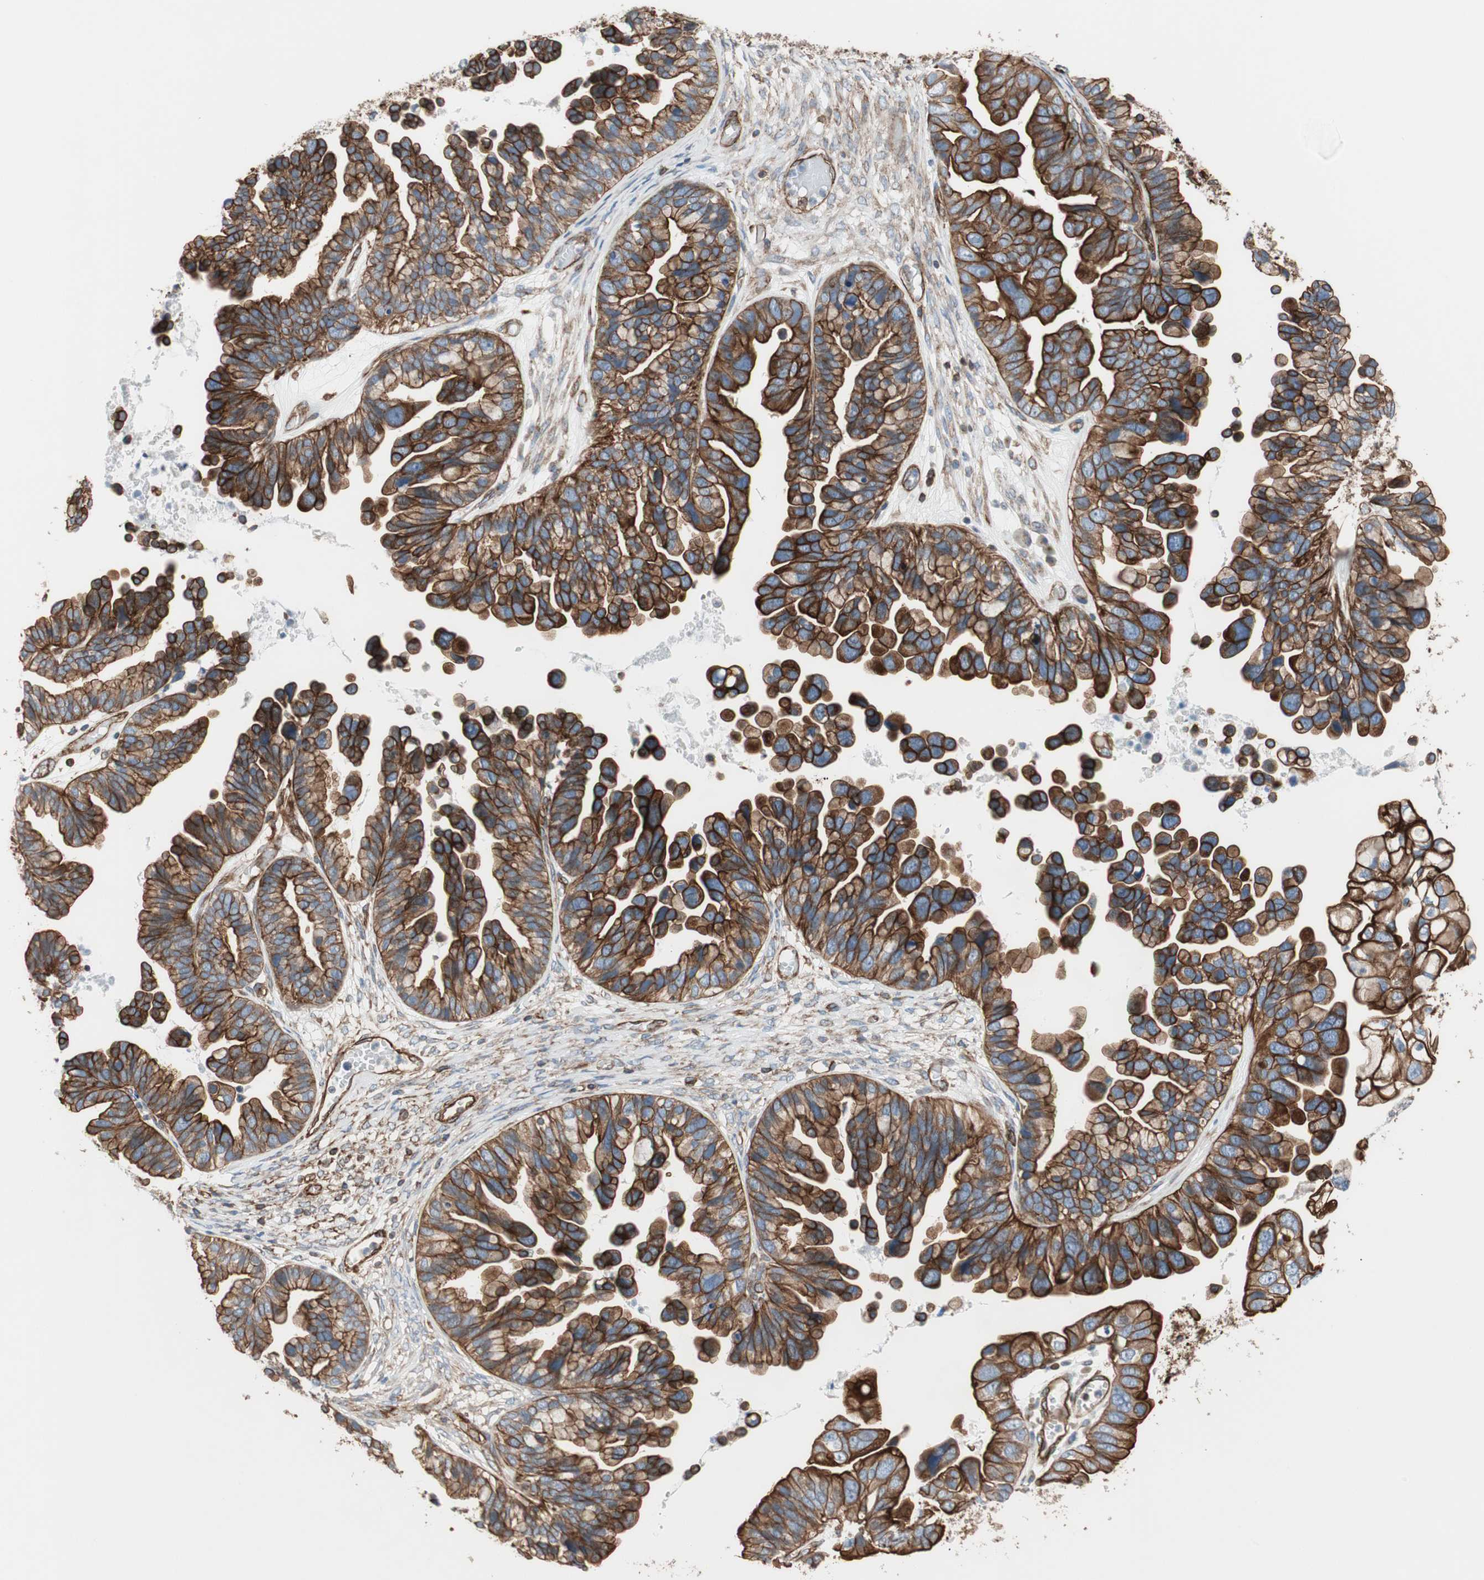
{"staining": {"intensity": "strong", "quantity": ">75%", "location": "cytoplasmic/membranous"}, "tissue": "ovarian cancer", "cell_type": "Tumor cells", "image_type": "cancer", "snomed": [{"axis": "morphology", "description": "Cystadenocarcinoma, serous, NOS"}, {"axis": "topography", "description": "Ovary"}], "caption": "This micrograph displays immunohistochemistry staining of ovarian serous cystadenocarcinoma, with high strong cytoplasmic/membranous expression in approximately >75% of tumor cells.", "gene": "TCTA", "patient": {"sex": "female", "age": 56}}